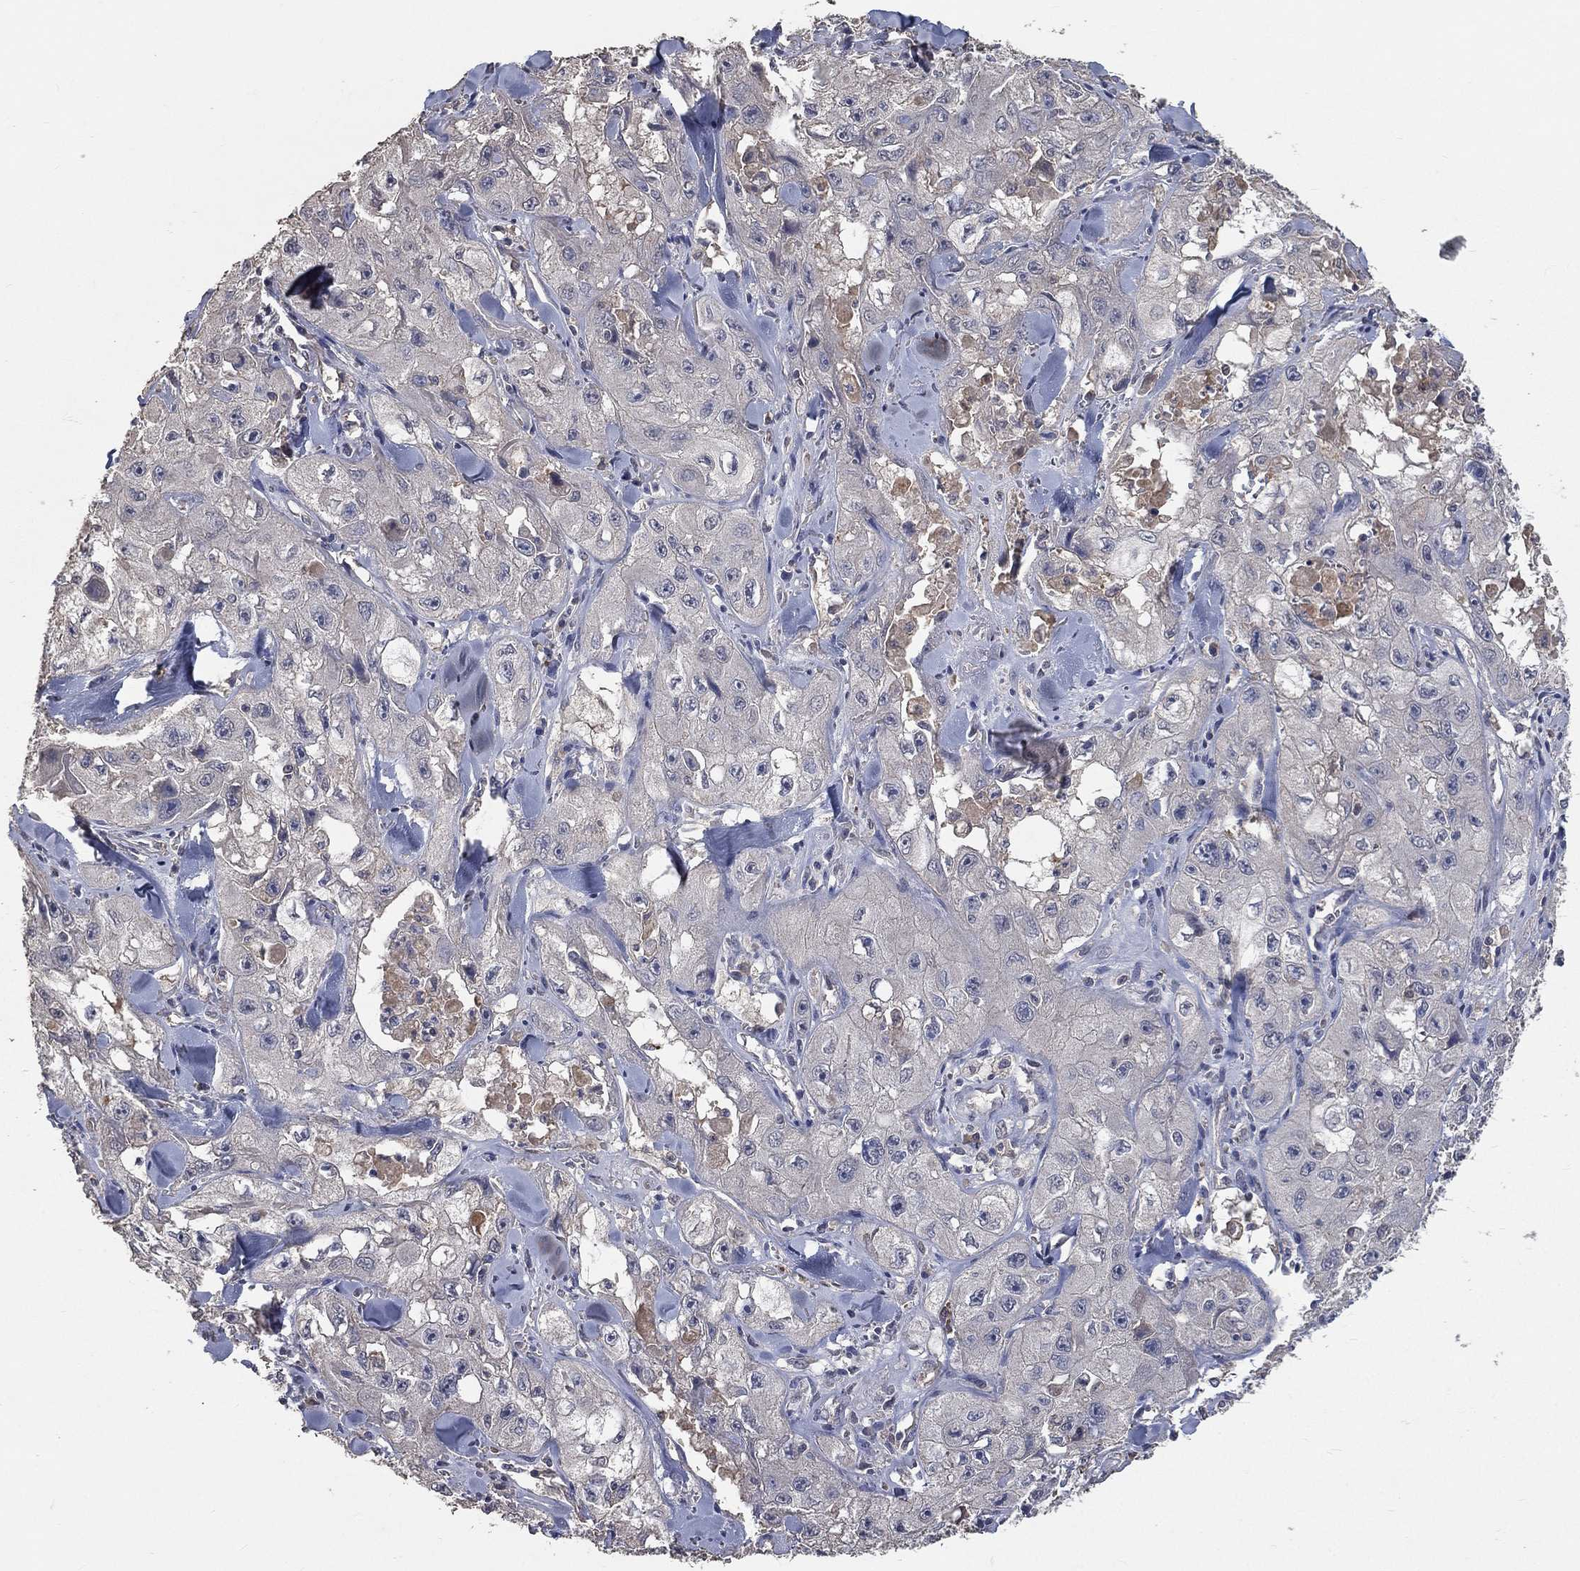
{"staining": {"intensity": "negative", "quantity": "none", "location": "none"}, "tissue": "skin cancer", "cell_type": "Tumor cells", "image_type": "cancer", "snomed": [{"axis": "morphology", "description": "Squamous cell carcinoma, NOS"}, {"axis": "topography", "description": "Skin"}, {"axis": "topography", "description": "Subcutis"}], "caption": "Skin squamous cell carcinoma stained for a protein using immunohistochemistry (IHC) exhibits no expression tumor cells.", "gene": "SNAP25", "patient": {"sex": "male", "age": 73}}